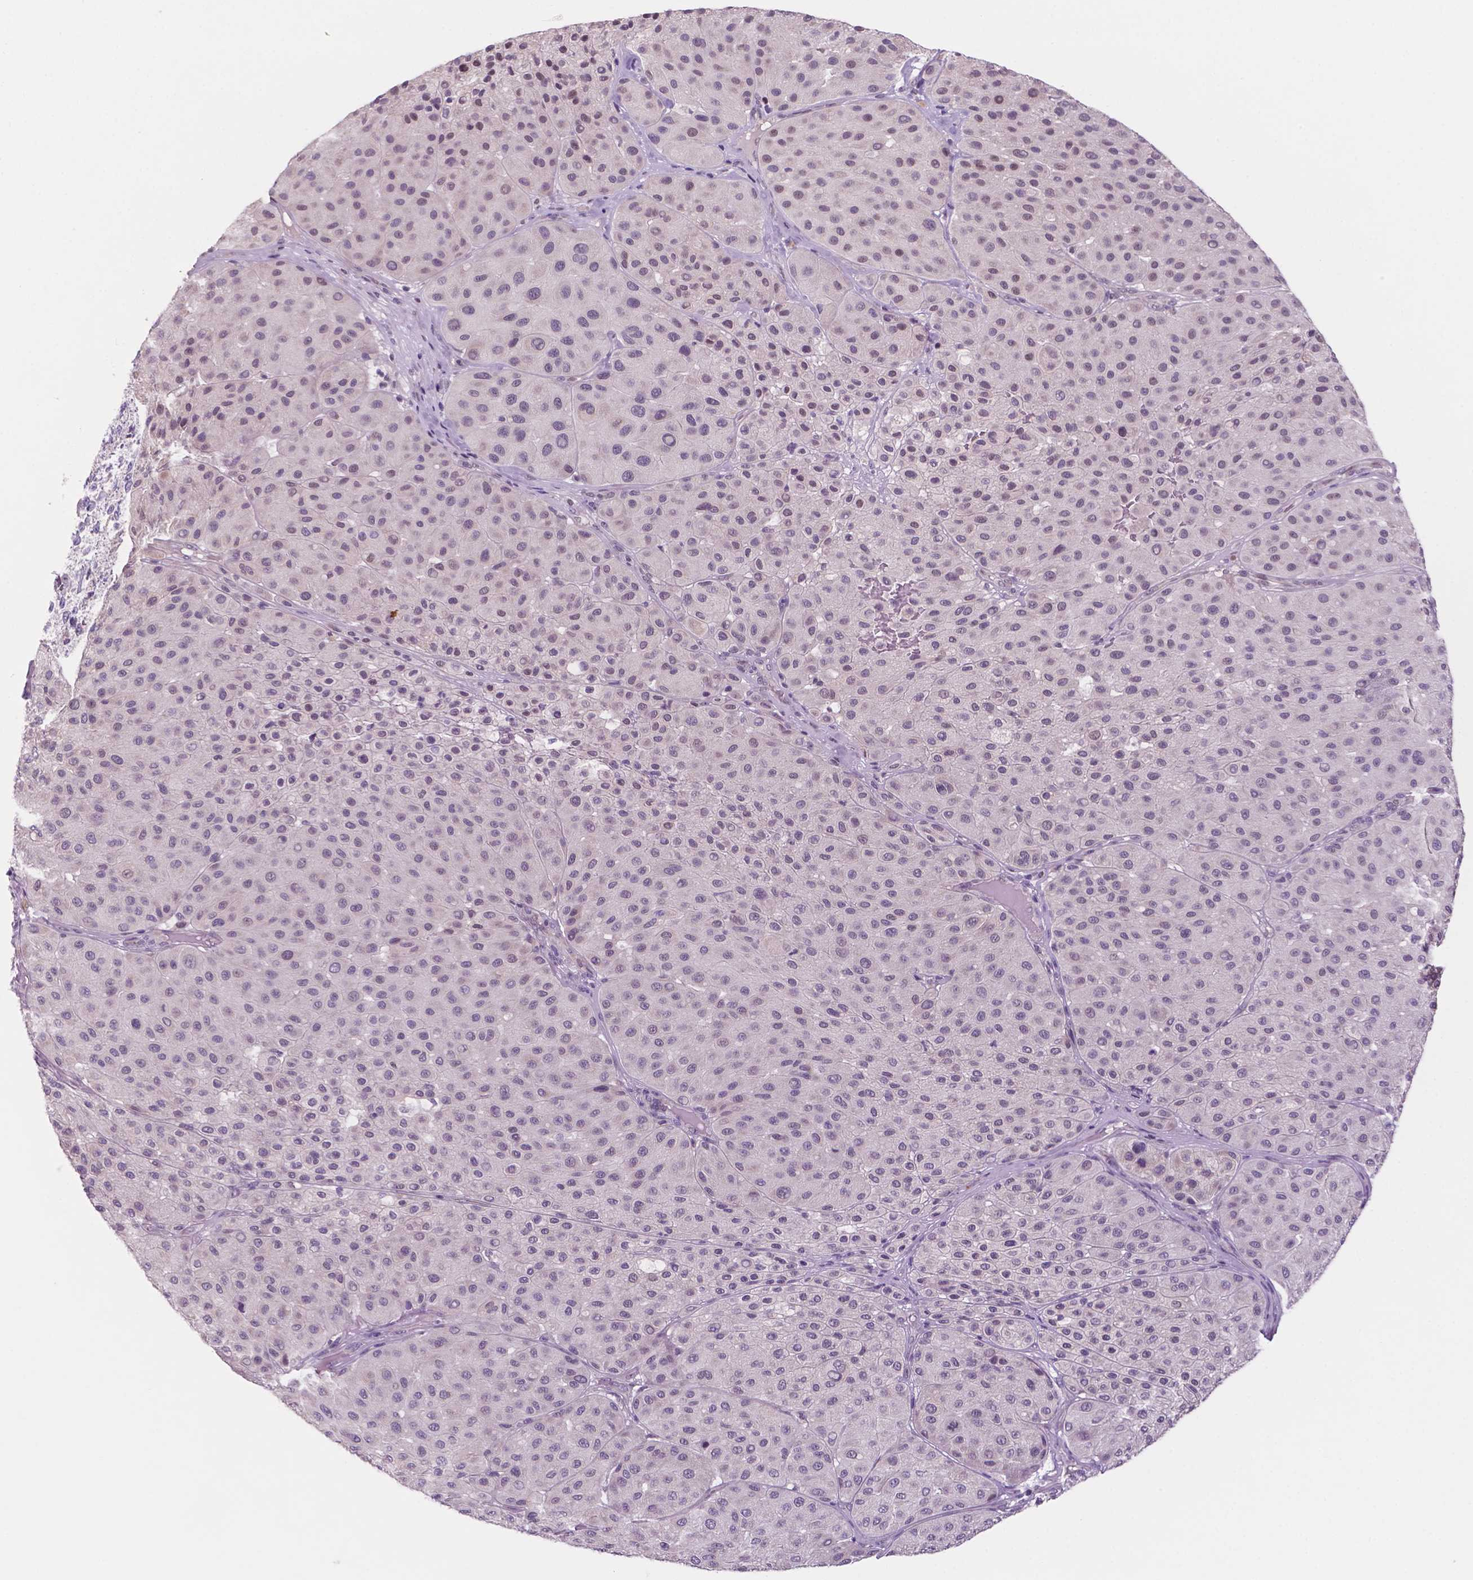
{"staining": {"intensity": "negative", "quantity": "none", "location": "none"}, "tissue": "melanoma", "cell_type": "Tumor cells", "image_type": "cancer", "snomed": [{"axis": "morphology", "description": "Malignant melanoma, Metastatic site"}, {"axis": "topography", "description": "Smooth muscle"}], "caption": "Image shows no significant protein expression in tumor cells of melanoma. Nuclei are stained in blue.", "gene": "FAM50B", "patient": {"sex": "male", "age": 41}}